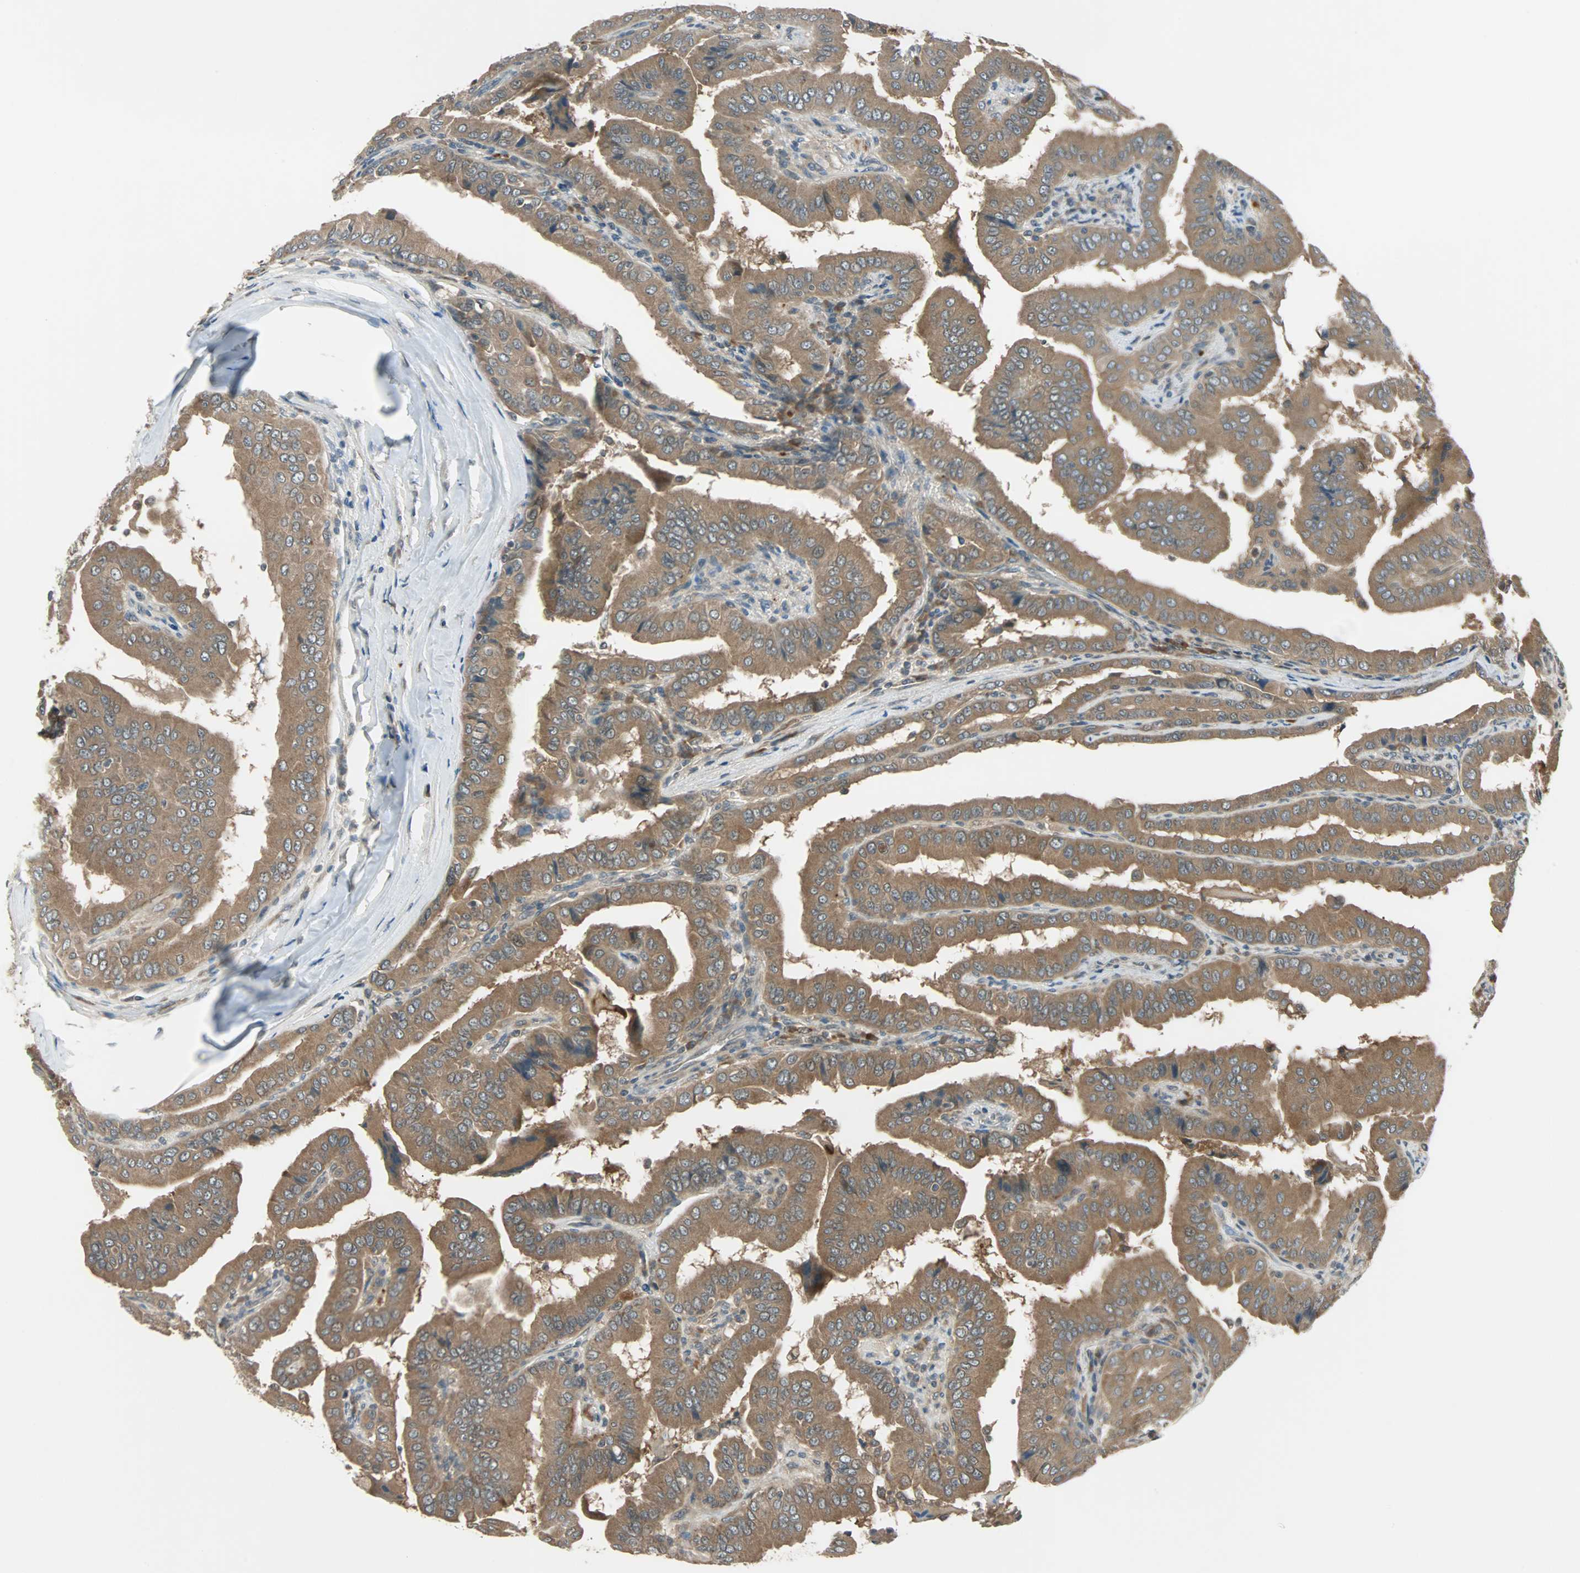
{"staining": {"intensity": "moderate", "quantity": ">75%", "location": "cytoplasmic/membranous"}, "tissue": "thyroid cancer", "cell_type": "Tumor cells", "image_type": "cancer", "snomed": [{"axis": "morphology", "description": "Papillary adenocarcinoma, NOS"}, {"axis": "topography", "description": "Thyroid gland"}], "caption": "Papillary adenocarcinoma (thyroid) stained with immunohistochemistry (IHC) demonstrates moderate cytoplasmic/membranous expression in about >75% of tumor cells.", "gene": "ARF1", "patient": {"sex": "male", "age": 33}}